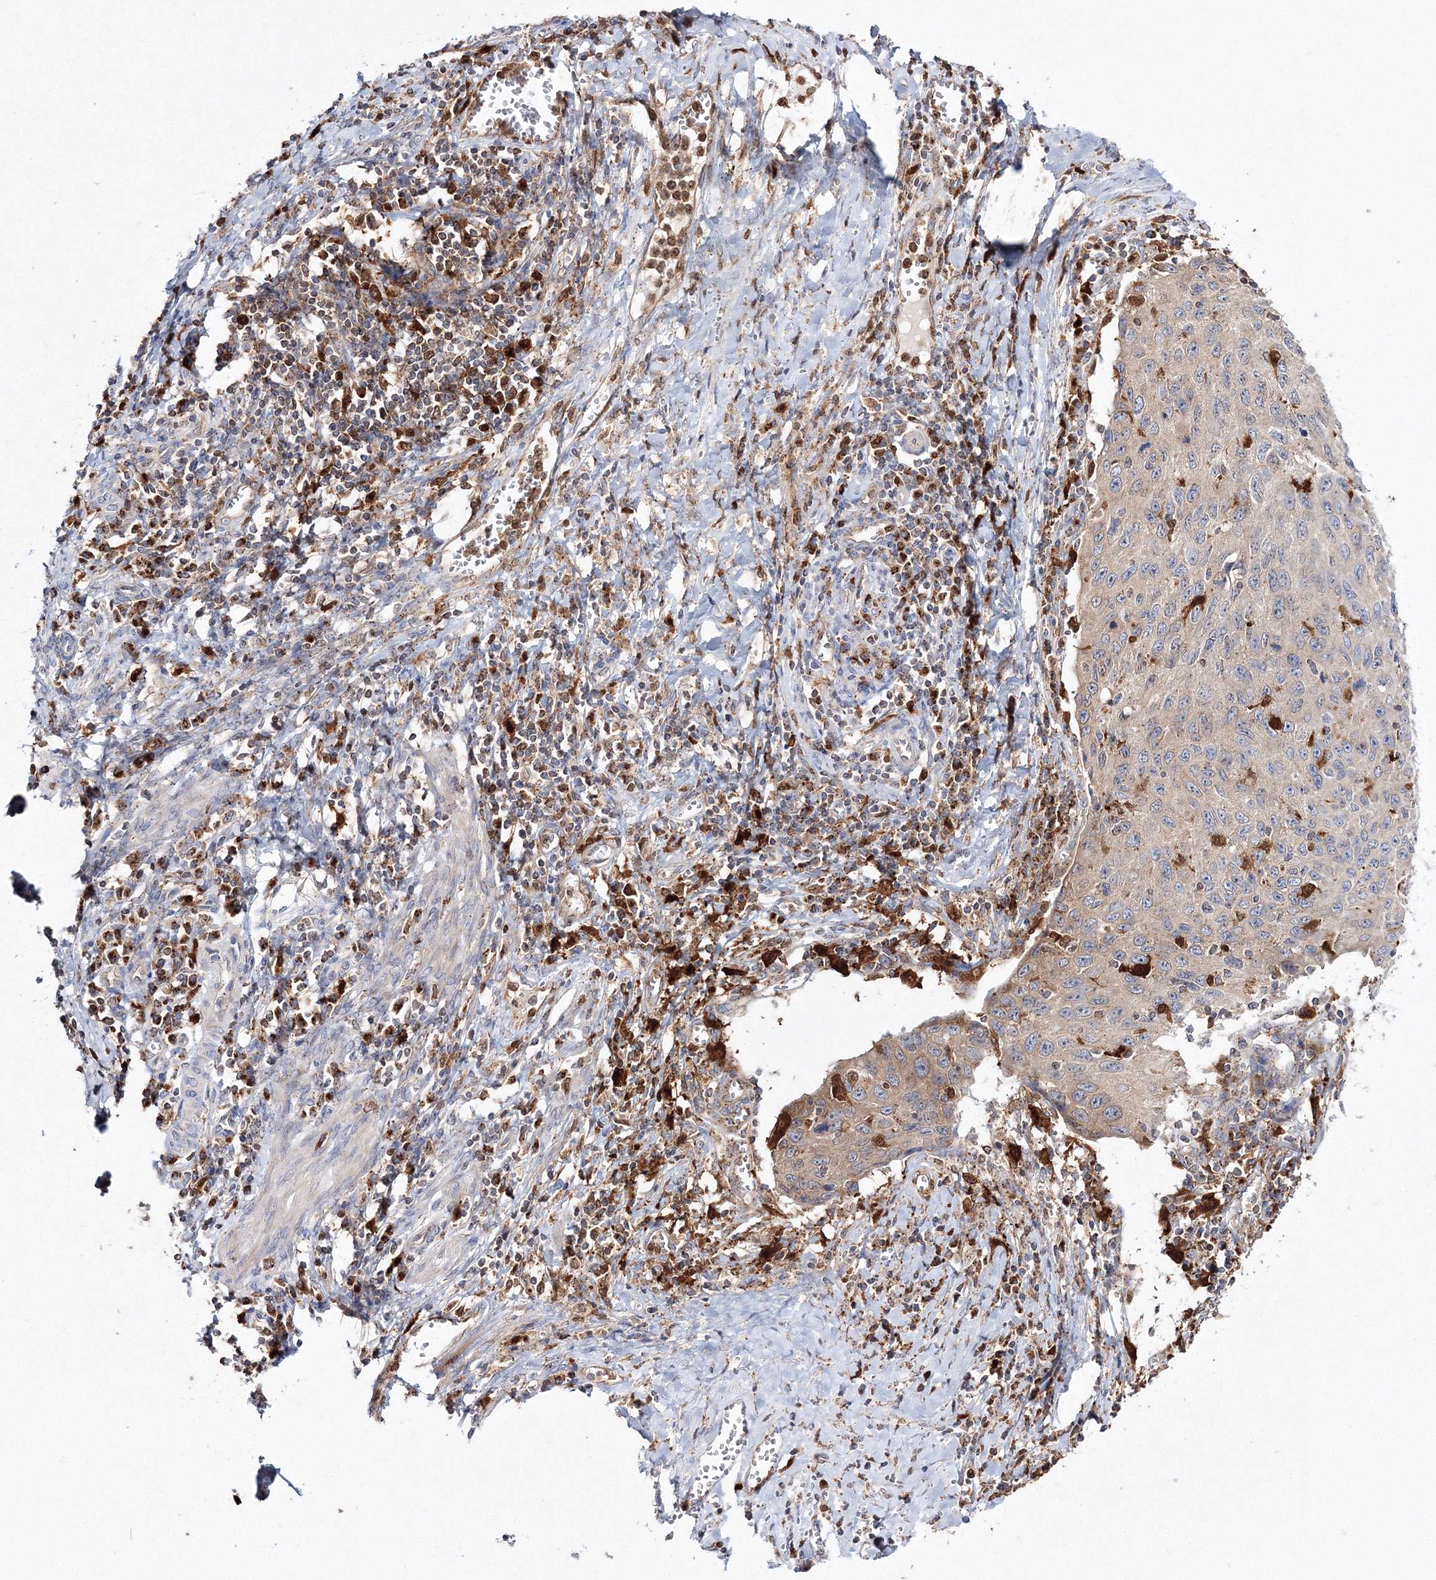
{"staining": {"intensity": "weak", "quantity": "25%-75%", "location": "cytoplasmic/membranous"}, "tissue": "cervical cancer", "cell_type": "Tumor cells", "image_type": "cancer", "snomed": [{"axis": "morphology", "description": "Squamous cell carcinoma, NOS"}, {"axis": "topography", "description": "Cervix"}], "caption": "This image shows cervical squamous cell carcinoma stained with IHC to label a protein in brown. The cytoplasmic/membranous of tumor cells show weak positivity for the protein. Nuclei are counter-stained blue.", "gene": "ARCN1", "patient": {"sex": "female", "age": 53}}